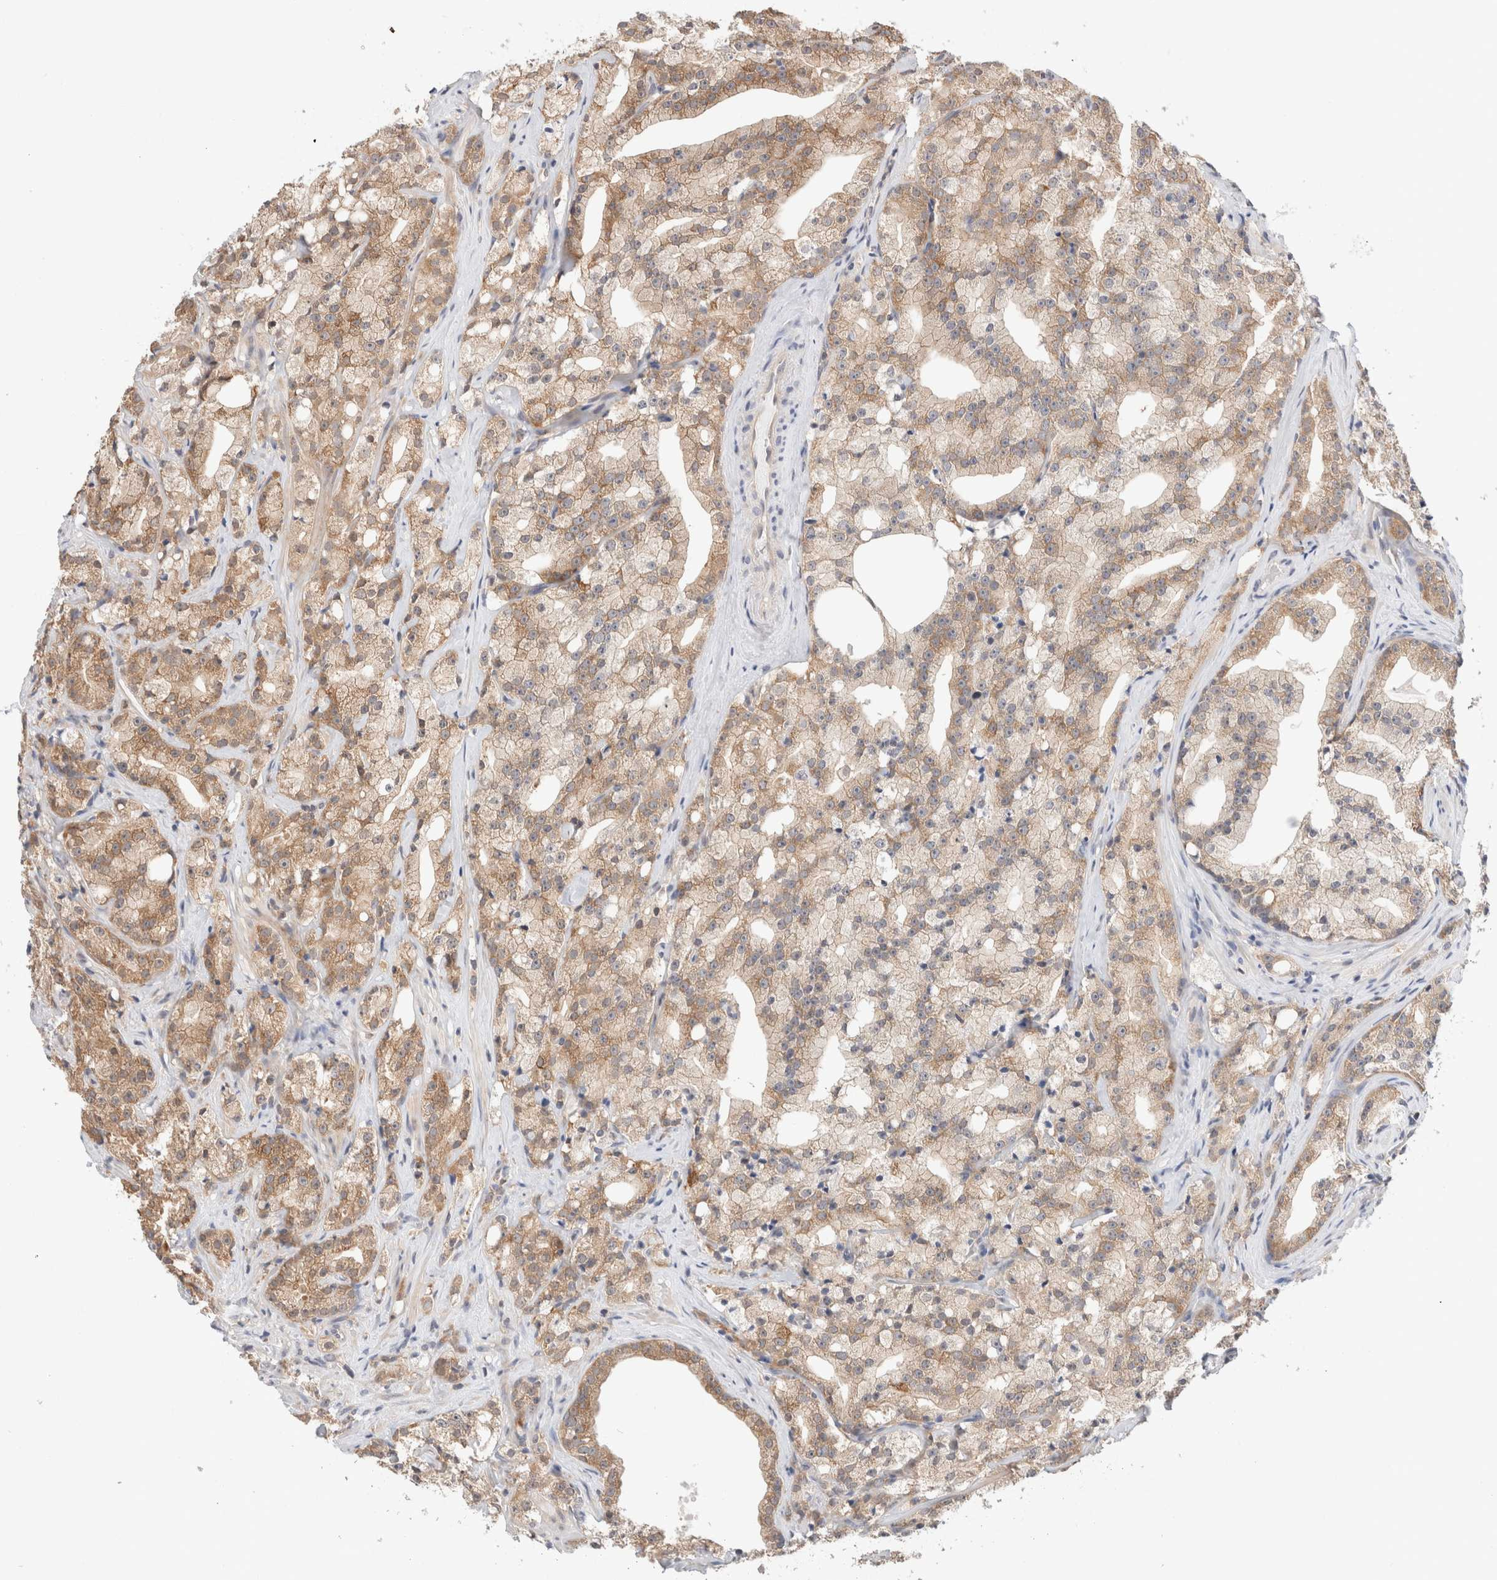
{"staining": {"intensity": "moderate", "quantity": ">75%", "location": "cytoplasmic/membranous"}, "tissue": "prostate cancer", "cell_type": "Tumor cells", "image_type": "cancer", "snomed": [{"axis": "morphology", "description": "Adenocarcinoma, High grade"}, {"axis": "topography", "description": "Prostate"}], "caption": "A high-resolution micrograph shows IHC staining of prostate cancer (adenocarcinoma (high-grade)), which reveals moderate cytoplasmic/membranous staining in approximately >75% of tumor cells.", "gene": "C17orf97", "patient": {"sex": "male", "age": 64}}